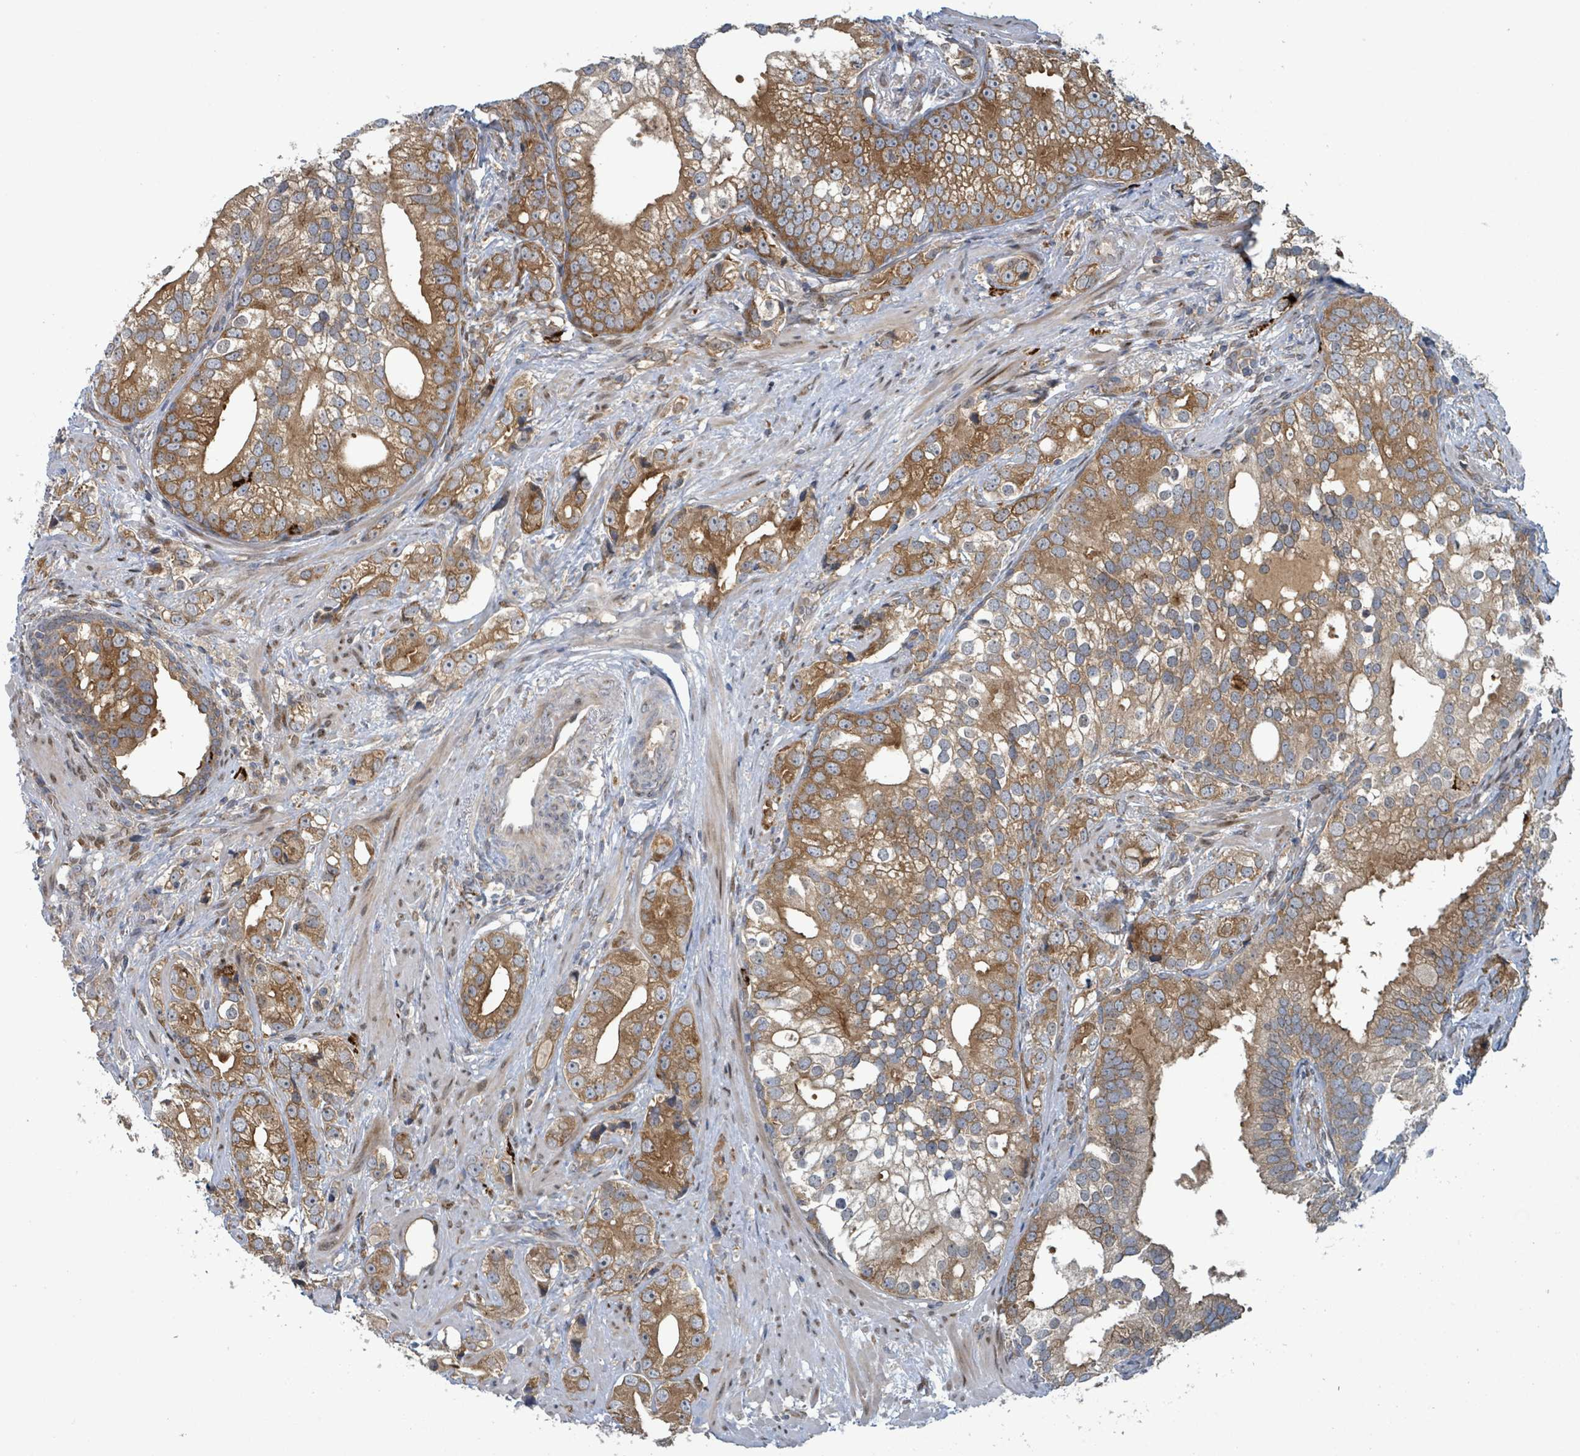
{"staining": {"intensity": "moderate", "quantity": ">75%", "location": "cytoplasmic/membranous"}, "tissue": "prostate cancer", "cell_type": "Tumor cells", "image_type": "cancer", "snomed": [{"axis": "morphology", "description": "Adenocarcinoma, High grade"}, {"axis": "topography", "description": "Prostate"}], "caption": "Moderate cytoplasmic/membranous staining is seen in about >75% of tumor cells in prostate high-grade adenocarcinoma.", "gene": "OR51E1", "patient": {"sex": "male", "age": 75}}